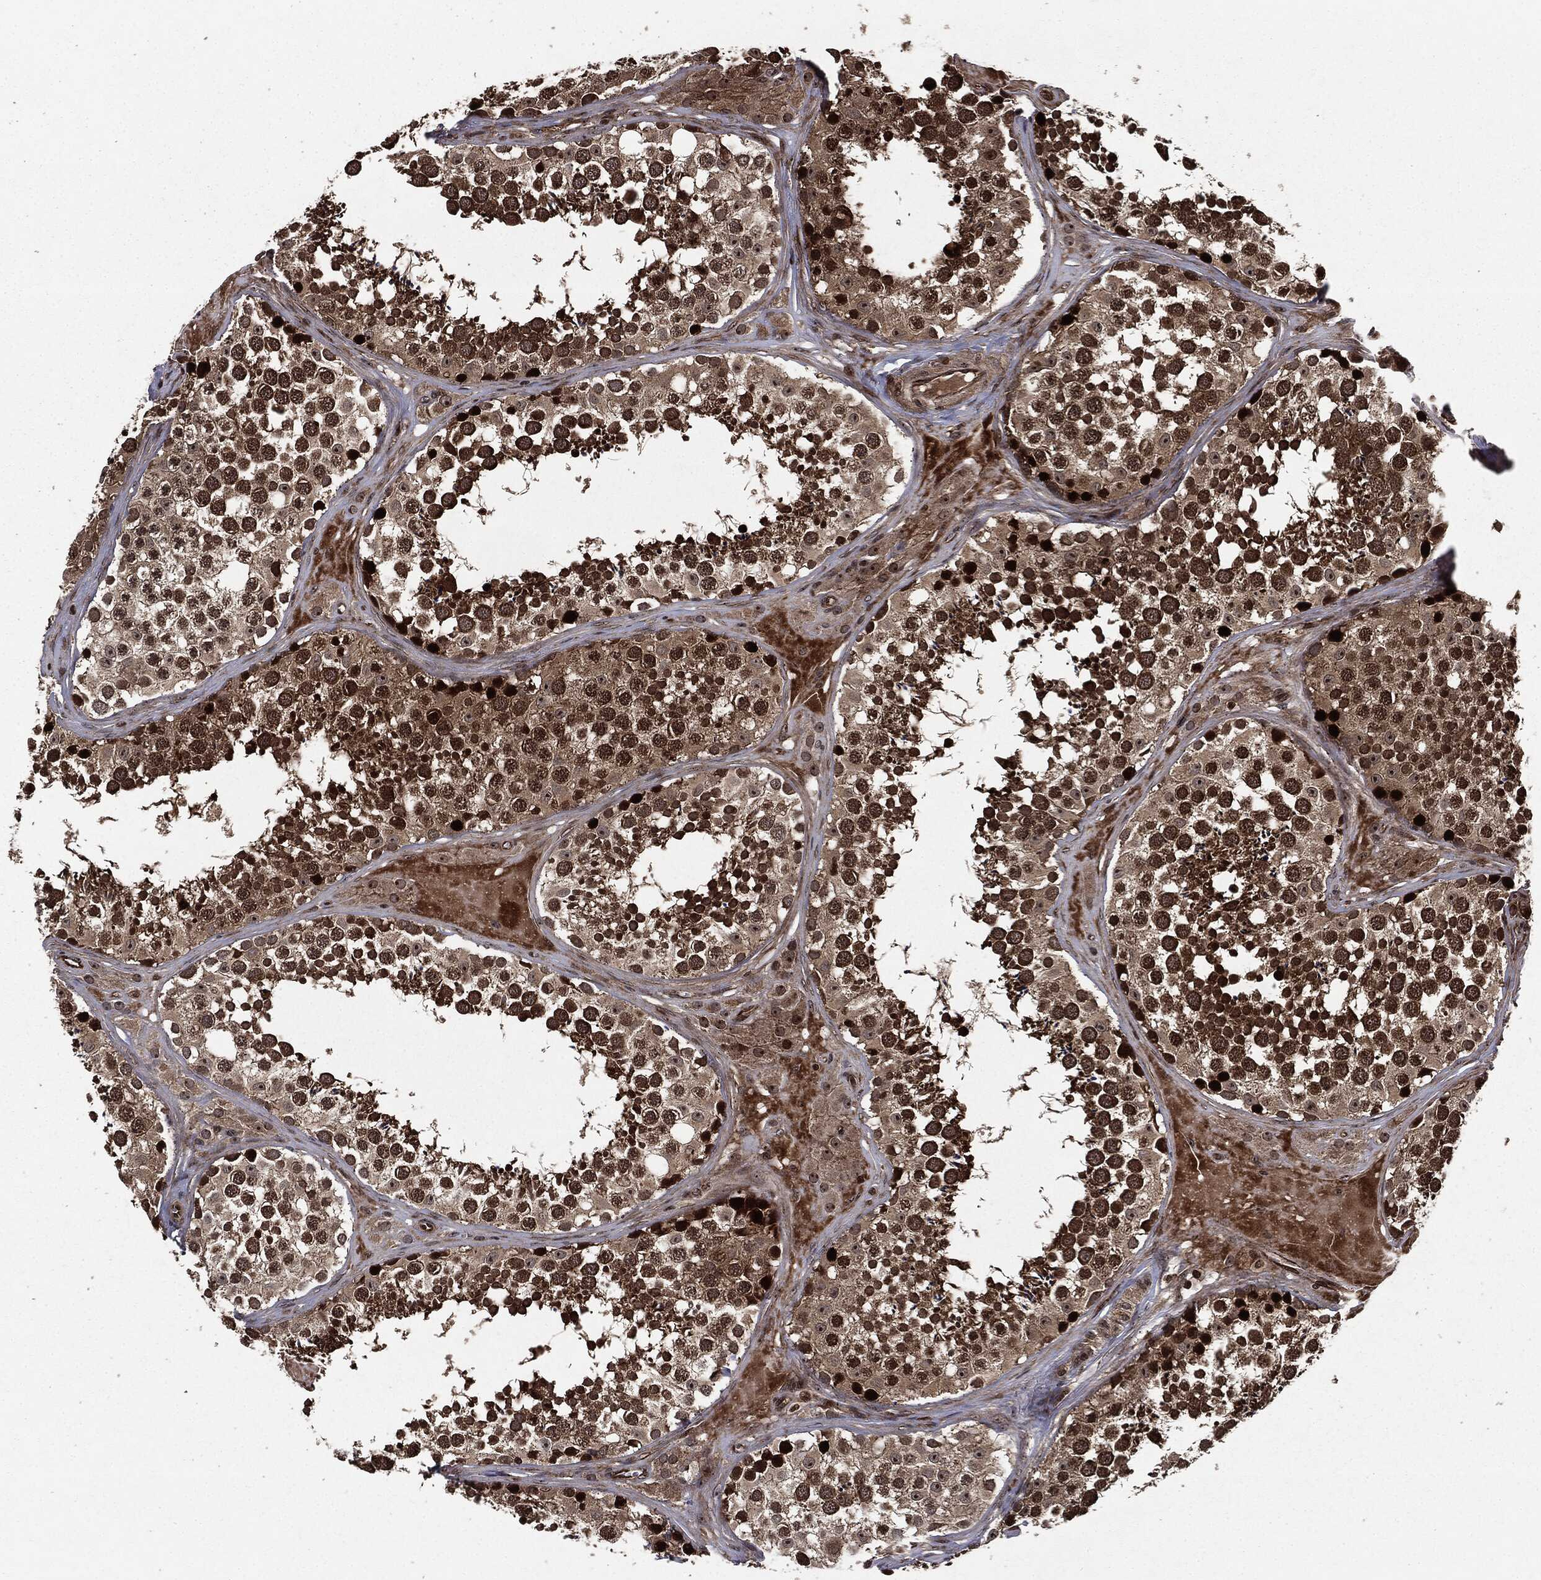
{"staining": {"intensity": "strong", "quantity": ">75%", "location": "cytoplasmic/membranous,nuclear"}, "tissue": "testis", "cell_type": "Cells in seminiferous ducts", "image_type": "normal", "snomed": [{"axis": "morphology", "description": "Normal tissue, NOS"}, {"axis": "topography", "description": "Testis"}], "caption": "An IHC photomicrograph of normal tissue is shown. Protein staining in brown labels strong cytoplasmic/membranous,nuclear positivity in testis within cells in seminiferous ducts.", "gene": "CARD6", "patient": {"sex": "male", "age": 31}}